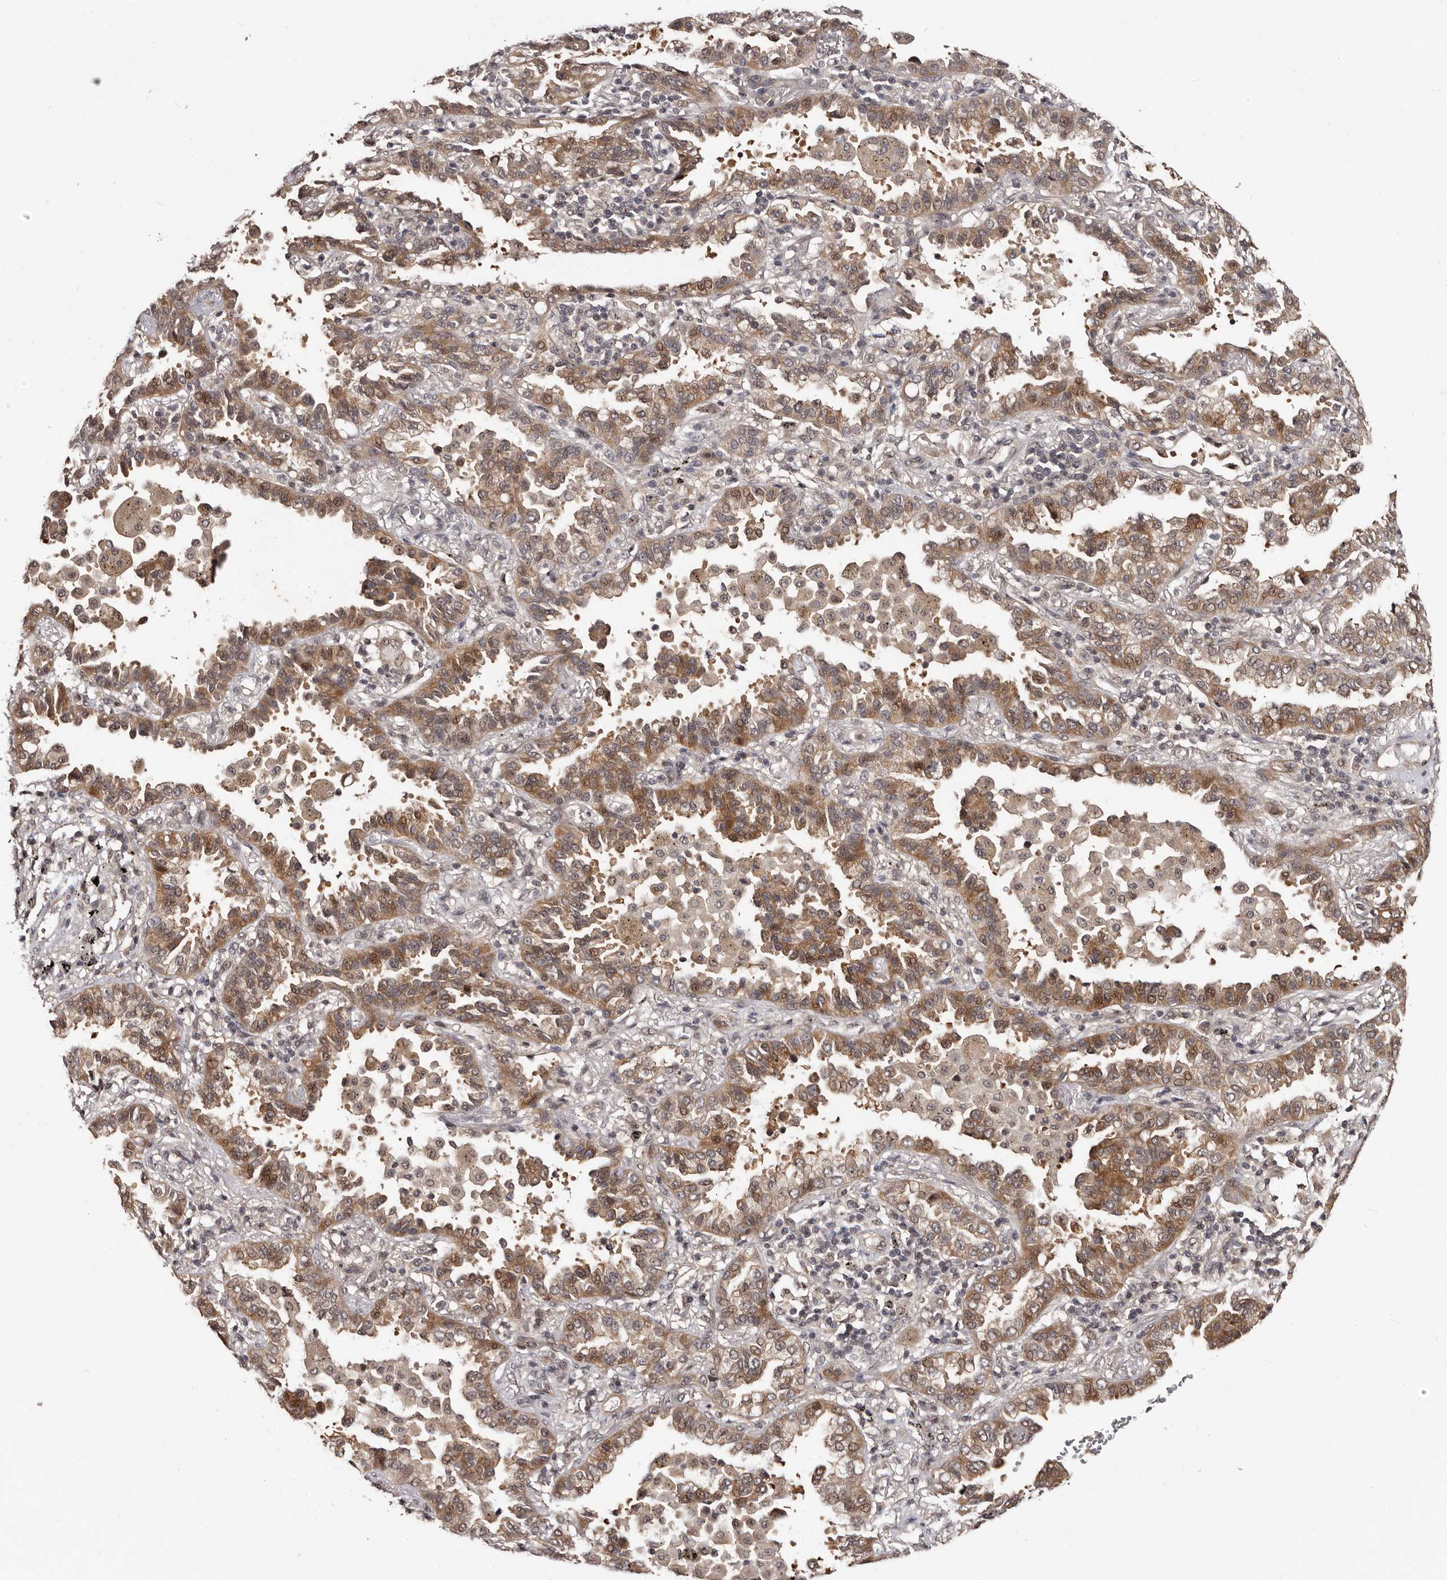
{"staining": {"intensity": "moderate", "quantity": ">75%", "location": "cytoplasmic/membranous"}, "tissue": "lung cancer", "cell_type": "Tumor cells", "image_type": "cancer", "snomed": [{"axis": "morphology", "description": "Normal tissue, NOS"}, {"axis": "morphology", "description": "Adenocarcinoma, NOS"}, {"axis": "topography", "description": "Lung"}], "caption": "This histopathology image demonstrates immunohistochemistry (IHC) staining of lung cancer (adenocarcinoma), with medium moderate cytoplasmic/membranous staining in about >75% of tumor cells.", "gene": "TBC1D22B", "patient": {"sex": "male", "age": 59}}